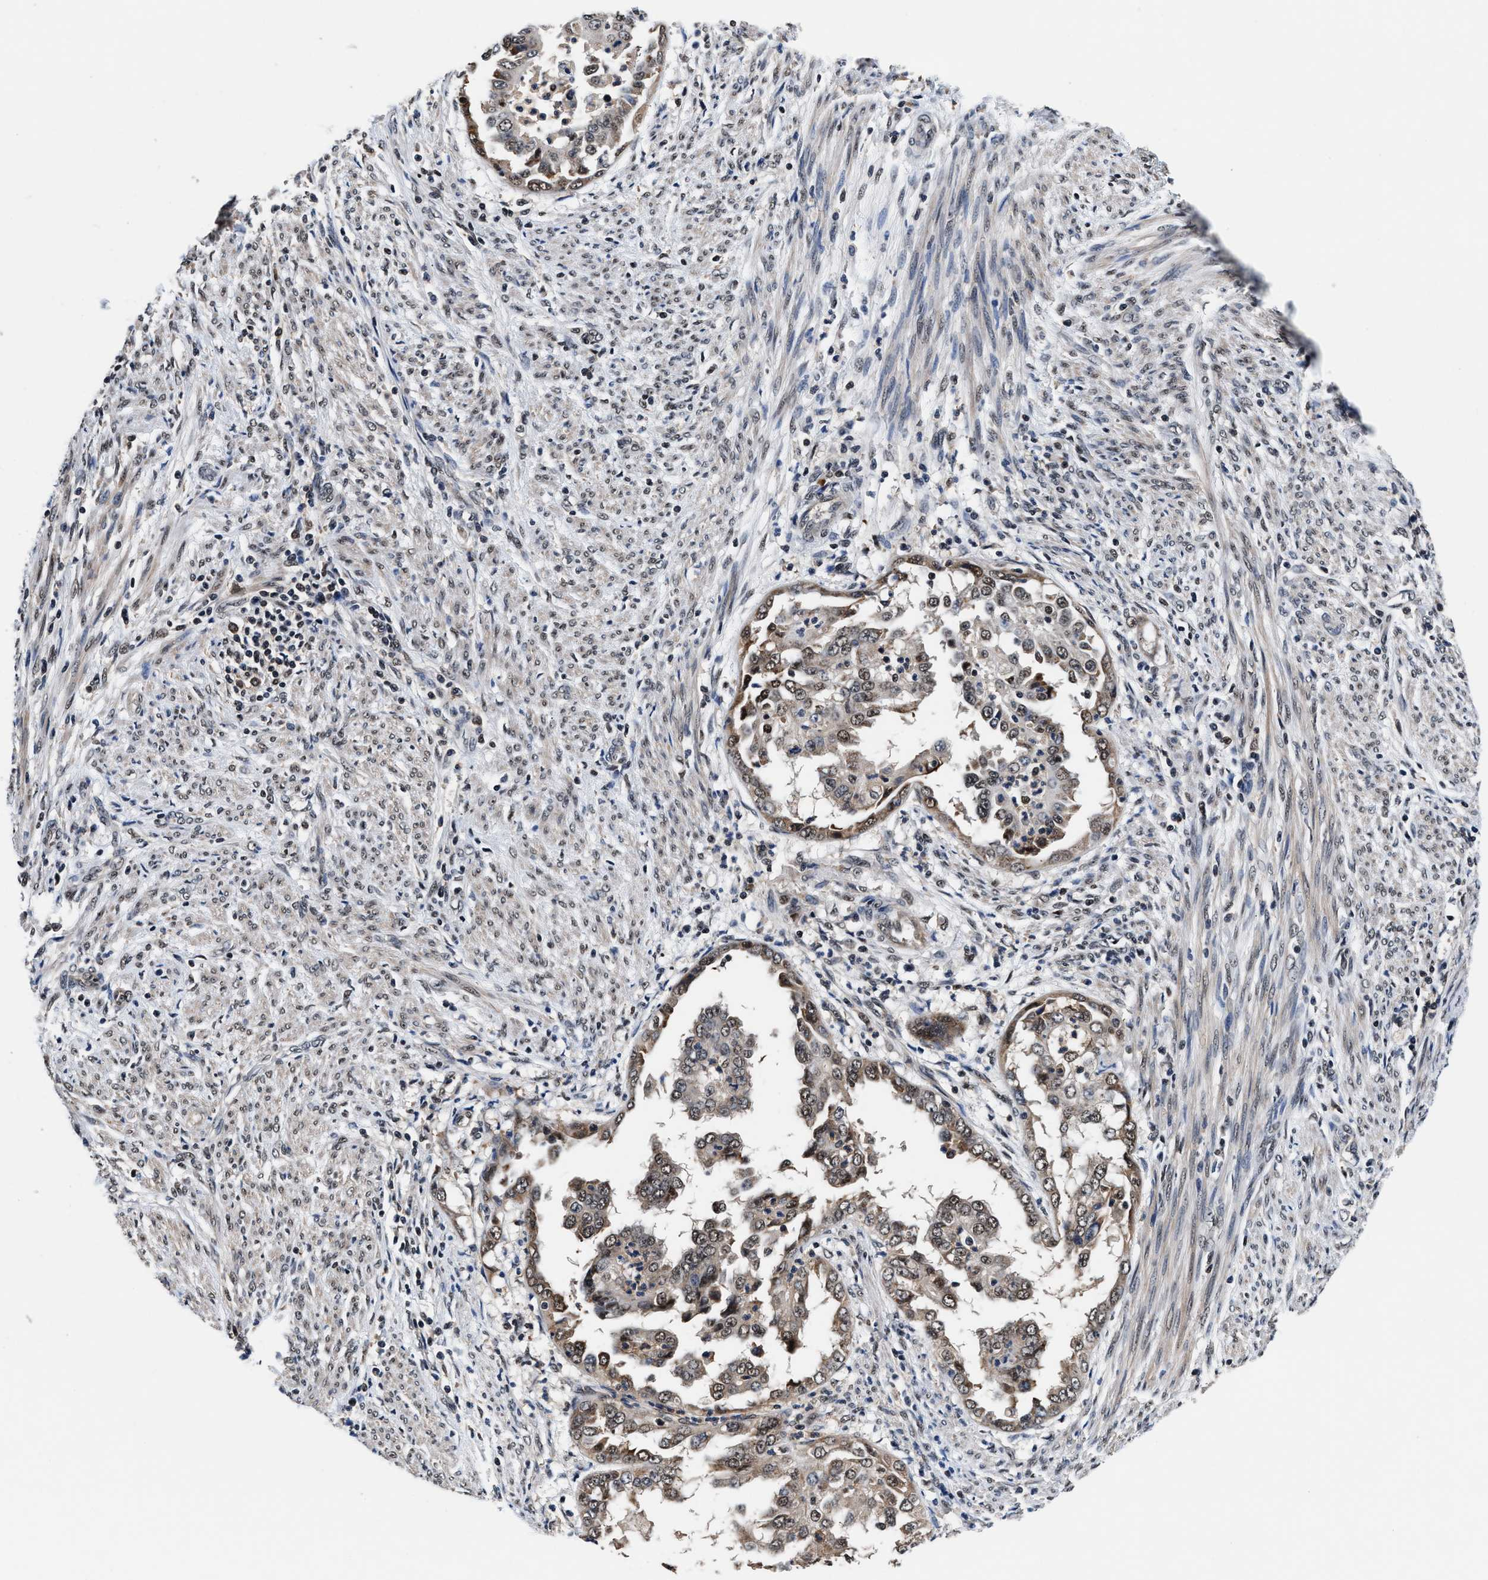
{"staining": {"intensity": "moderate", "quantity": ">75%", "location": "cytoplasmic/membranous,nuclear"}, "tissue": "endometrial cancer", "cell_type": "Tumor cells", "image_type": "cancer", "snomed": [{"axis": "morphology", "description": "Adenocarcinoma, NOS"}, {"axis": "topography", "description": "Endometrium"}], "caption": "Immunohistochemical staining of human endometrial adenocarcinoma reveals moderate cytoplasmic/membranous and nuclear protein positivity in approximately >75% of tumor cells.", "gene": "USP16", "patient": {"sex": "female", "age": 85}}